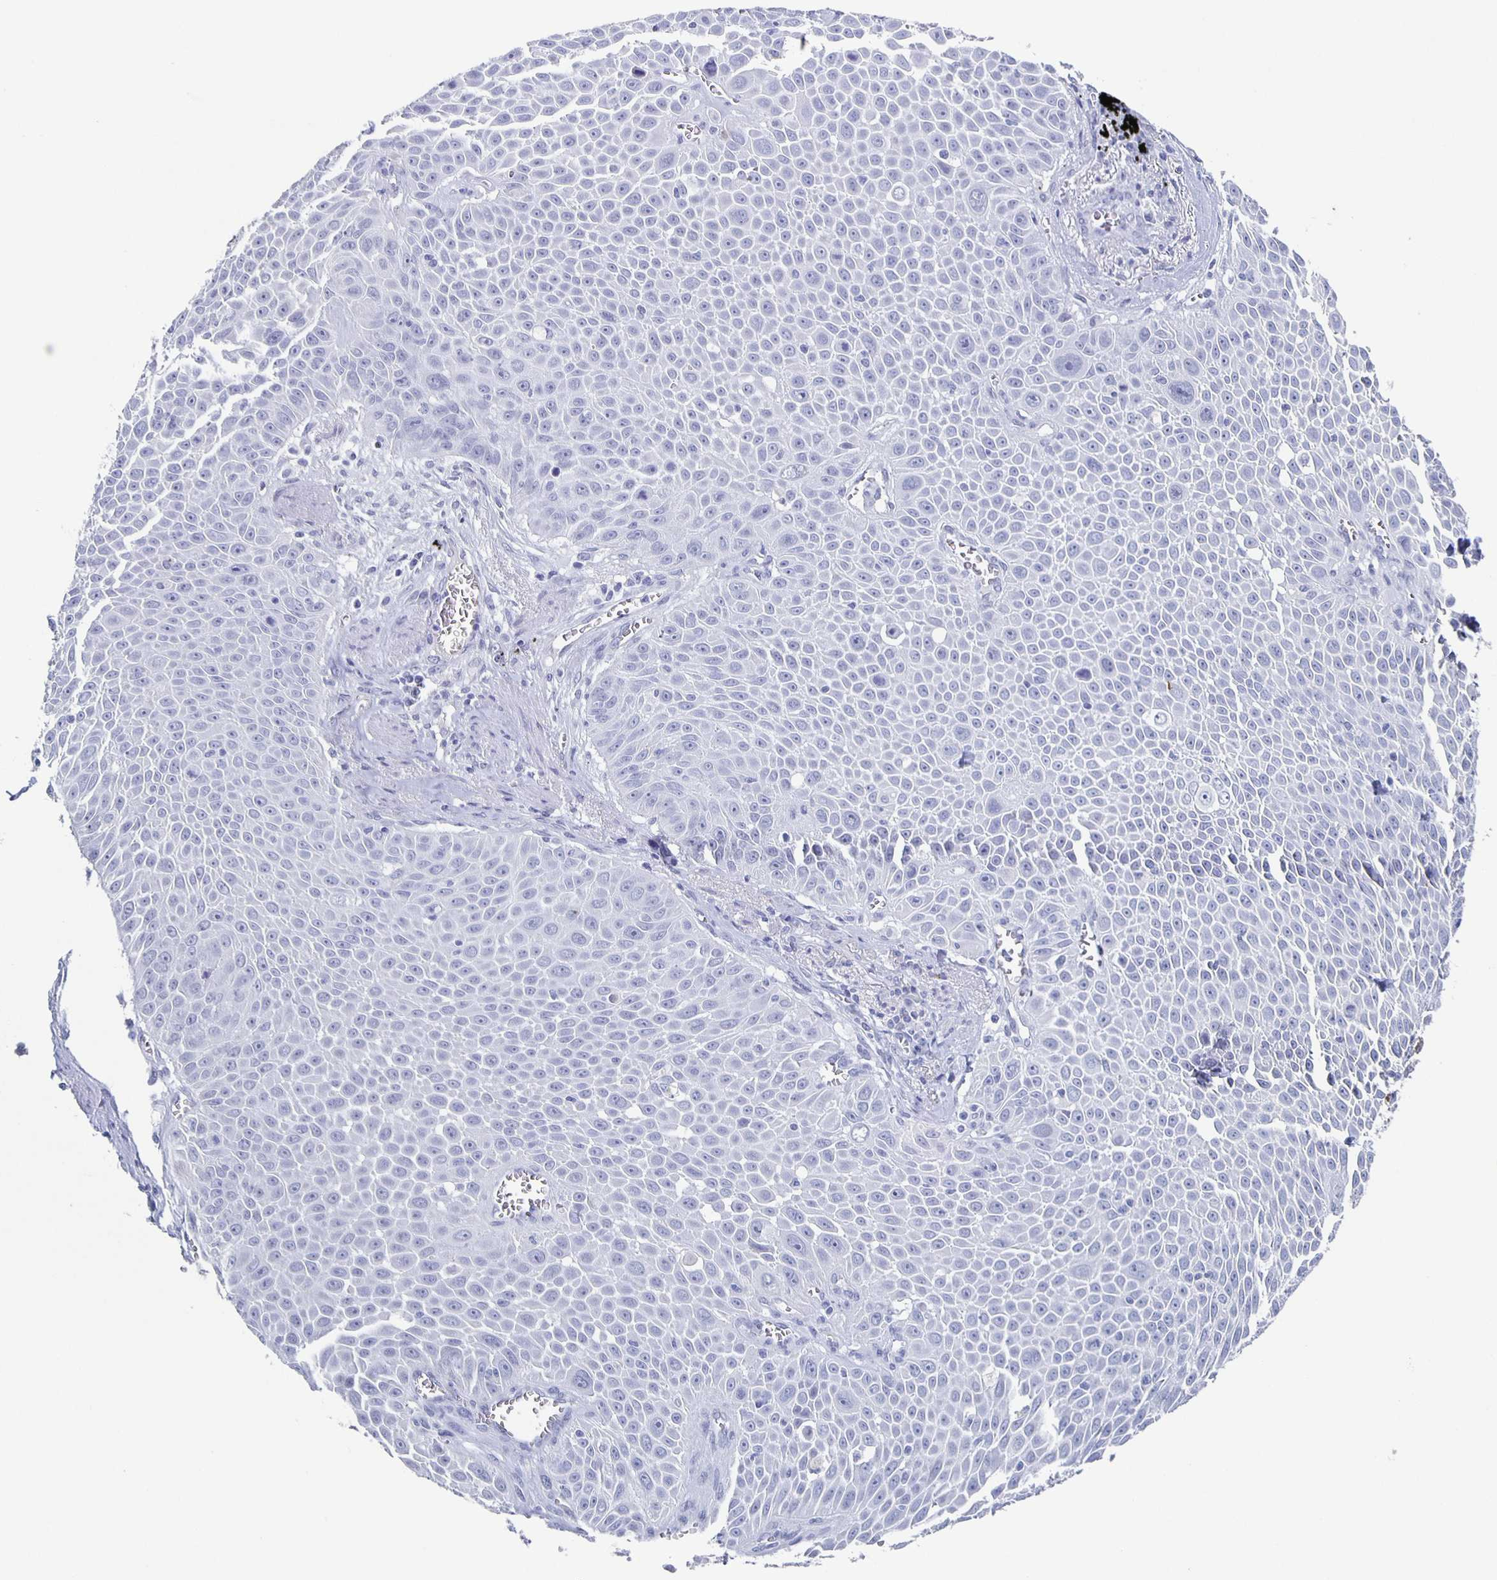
{"staining": {"intensity": "negative", "quantity": "none", "location": "none"}, "tissue": "lung cancer", "cell_type": "Tumor cells", "image_type": "cancer", "snomed": [{"axis": "morphology", "description": "Squamous cell carcinoma, NOS"}, {"axis": "morphology", "description": "Squamous cell carcinoma, metastatic, NOS"}, {"axis": "topography", "description": "Lymph node"}, {"axis": "topography", "description": "Lung"}], "caption": "This is an IHC photomicrograph of lung metastatic squamous cell carcinoma. There is no staining in tumor cells.", "gene": "CCDC17", "patient": {"sex": "female", "age": 62}}